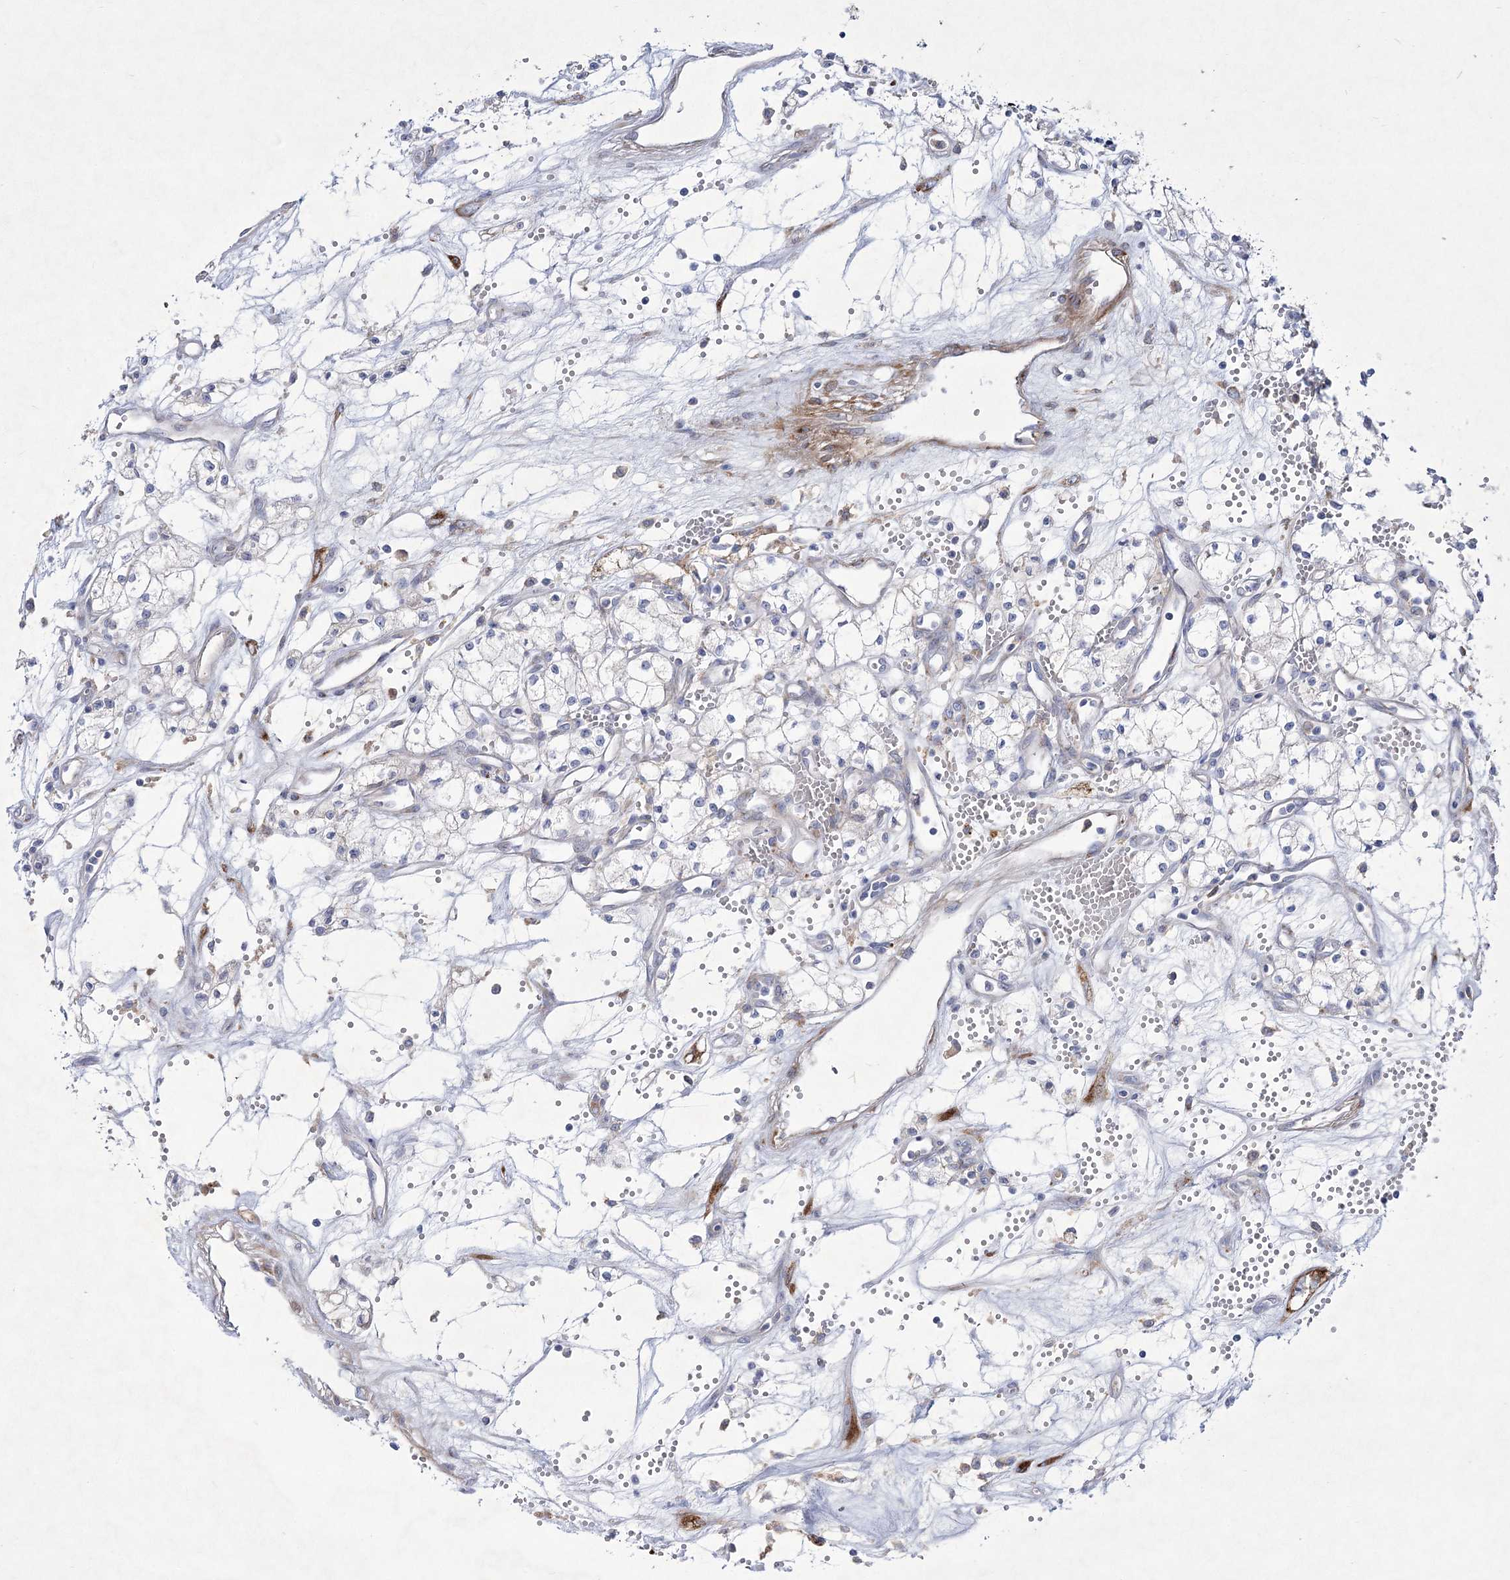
{"staining": {"intensity": "negative", "quantity": "none", "location": "none"}, "tissue": "renal cancer", "cell_type": "Tumor cells", "image_type": "cancer", "snomed": [{"axis": "morphology", "description": "Adenocarcinoma, NOS"}, {"axis": "topography", "description": "Kidney"}], "caption": "Immunohistochemical staining of renal adenocarcinoma exhibits no significant expression in tumor cells. (DAB immunohistochemistry (IHC), high magnification).", "gene": "ARFGEF3", "patient": {"sex": "male", "age": 59}}